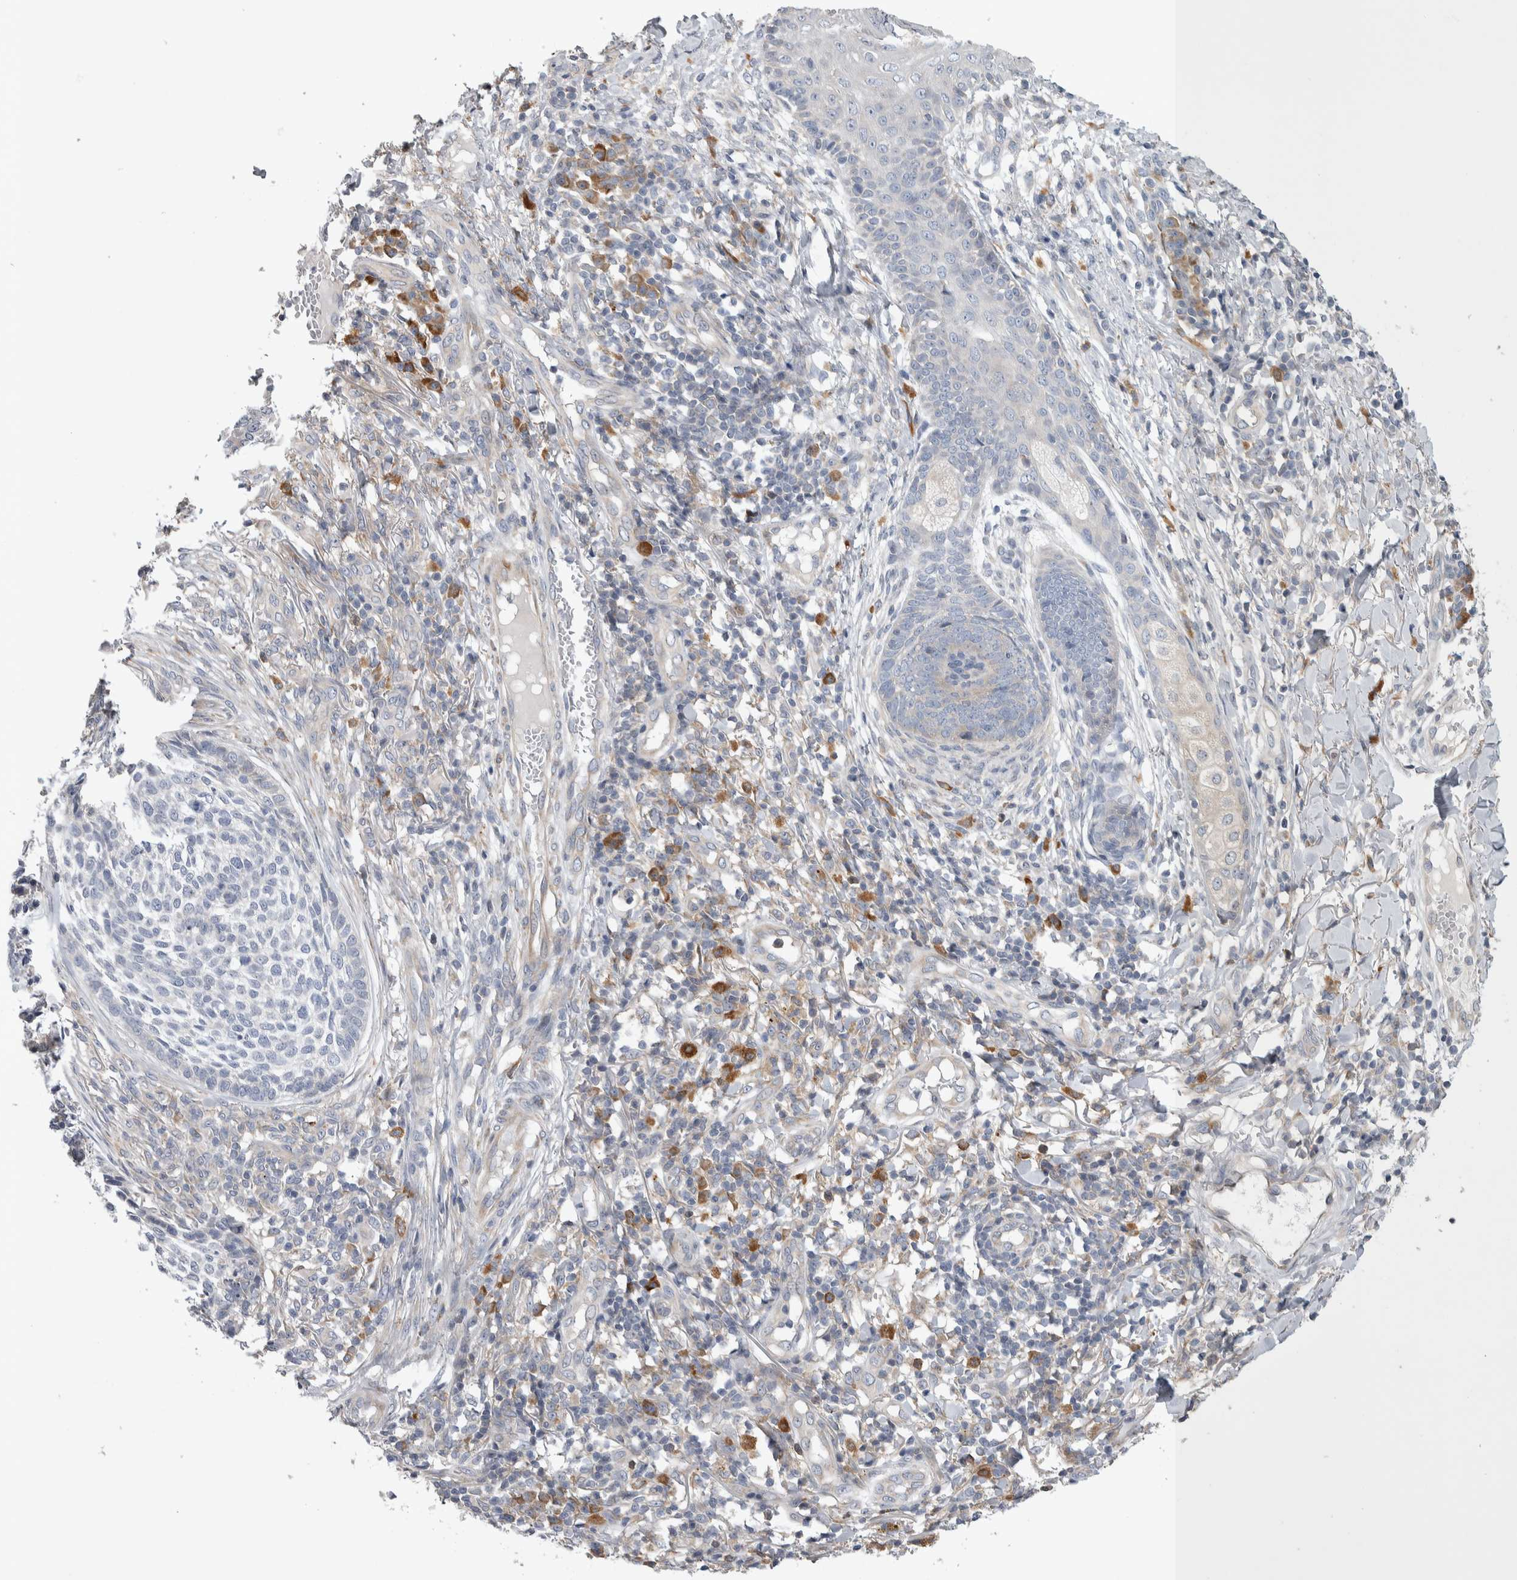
{"staining": {"intensity": "negative", "quantity": "none", "location": "none"}, "tissue": "skin cancer", "cell_type": "Tumor cells", "image_type": "cancer", "snomed": [{"axis": "morphology", "description": "Basal cell carcinoma"}, {"axis": "topography", "description": "Skin"}], "caption": "Photomicrograph shows no protein expression in tumor cells of skin cancer (basal cell carcinoma) tissue.", "gene": "IBTK", "patient": {"sex": "female", "age": 64}}